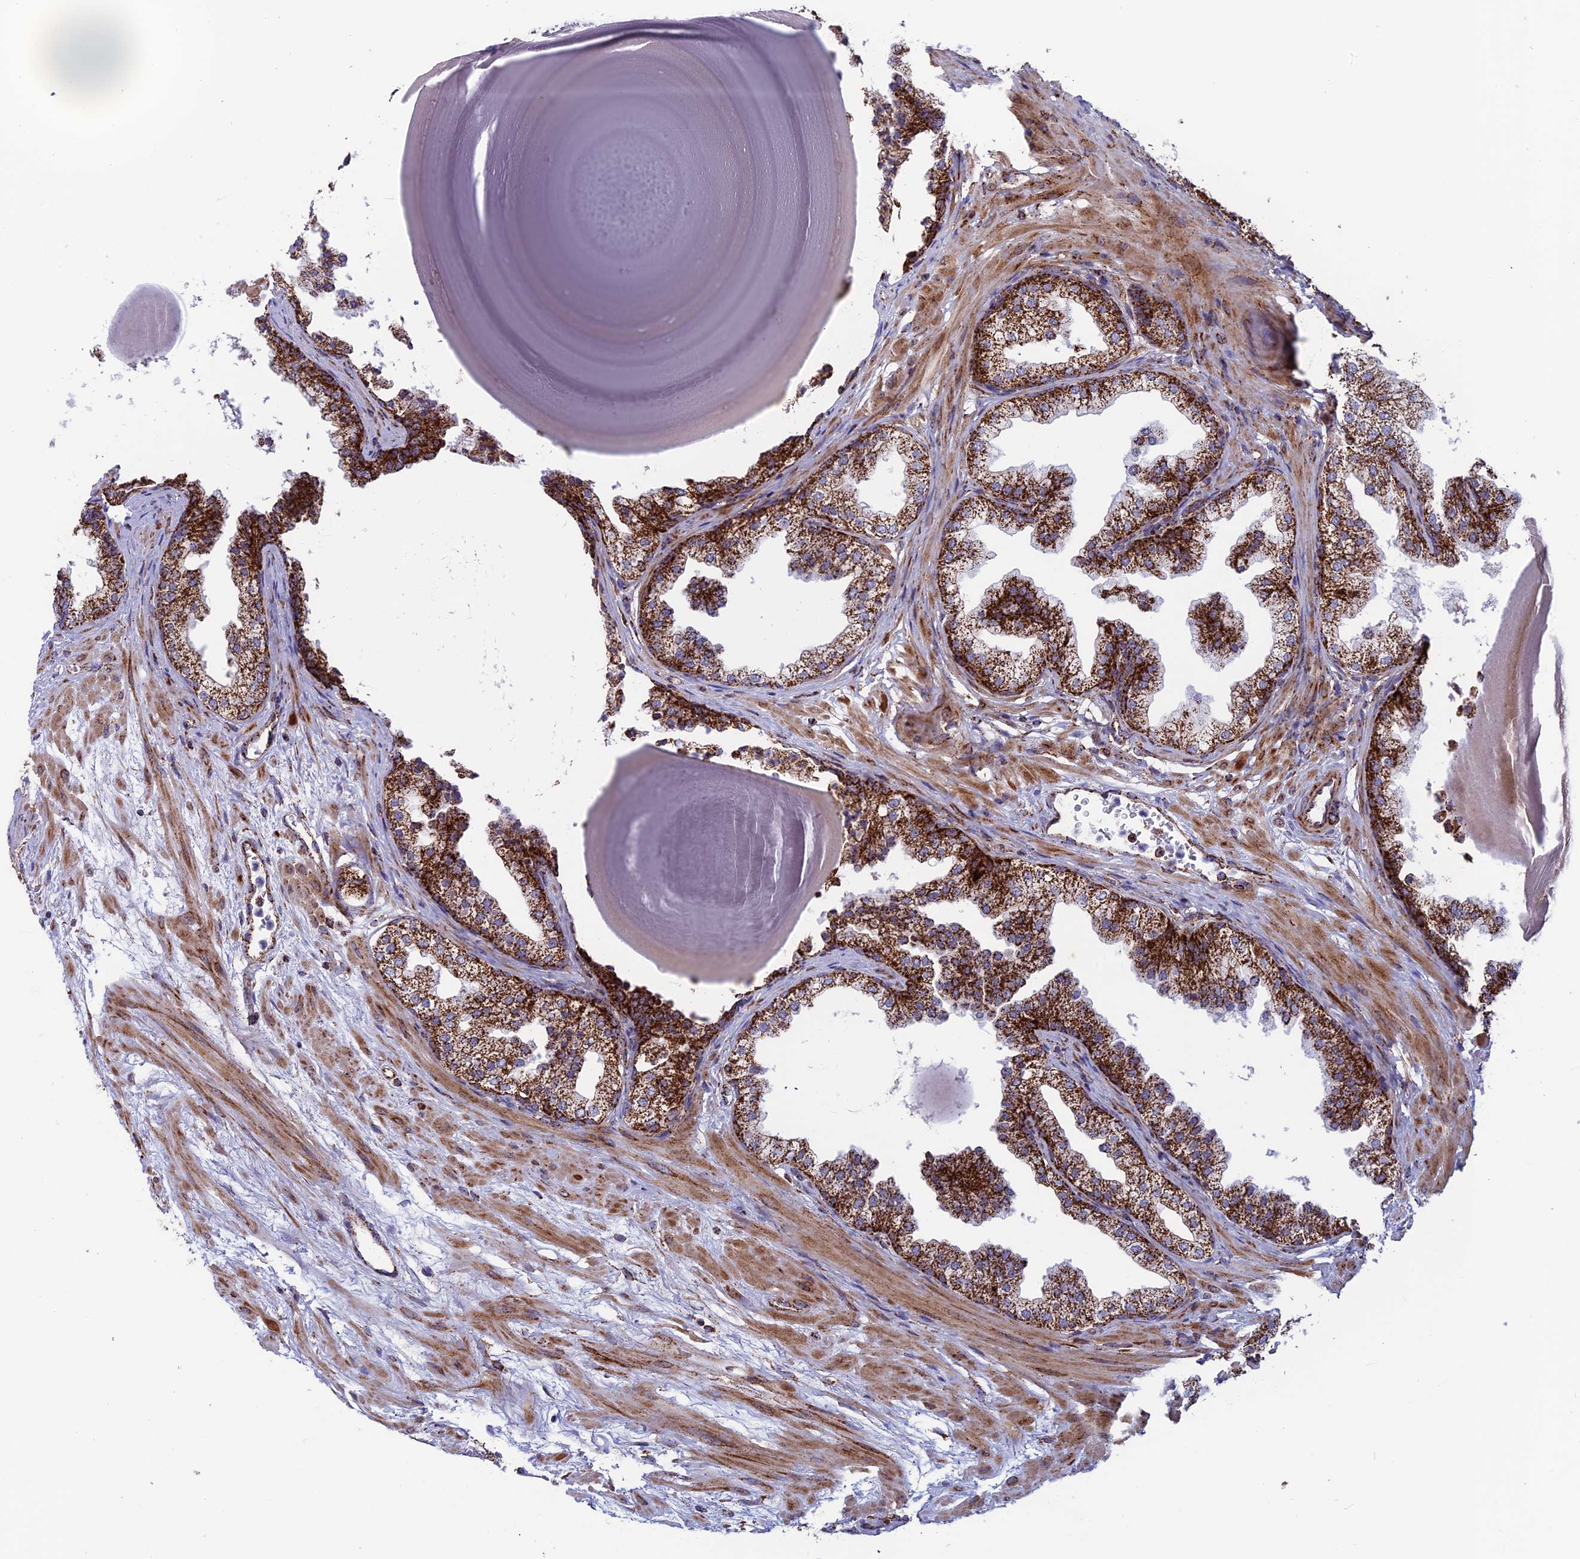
{"staining": {"intensity": "strong", "quantity": ">75%", "location": "cytoplasmic/membranous"}, "tissue": "prostate", "cell_type": "Glandular cells", "image_type": "normal", "snomed": [{"axis": "morphology", "description": "Normal tissue, NOS"}, {"axis": "topography", "description": "Prostate"}], "caption": "Protein positivity by IHC demonstrates strong cytoplasmic/membranous staining in approximately >75% of glandular cells in unremarkable prostate. (DAB IHC with brightfield microscopy, high magnification).", "gene": "MRPS18B", "patient": {"sex": "male", "age": 48}}